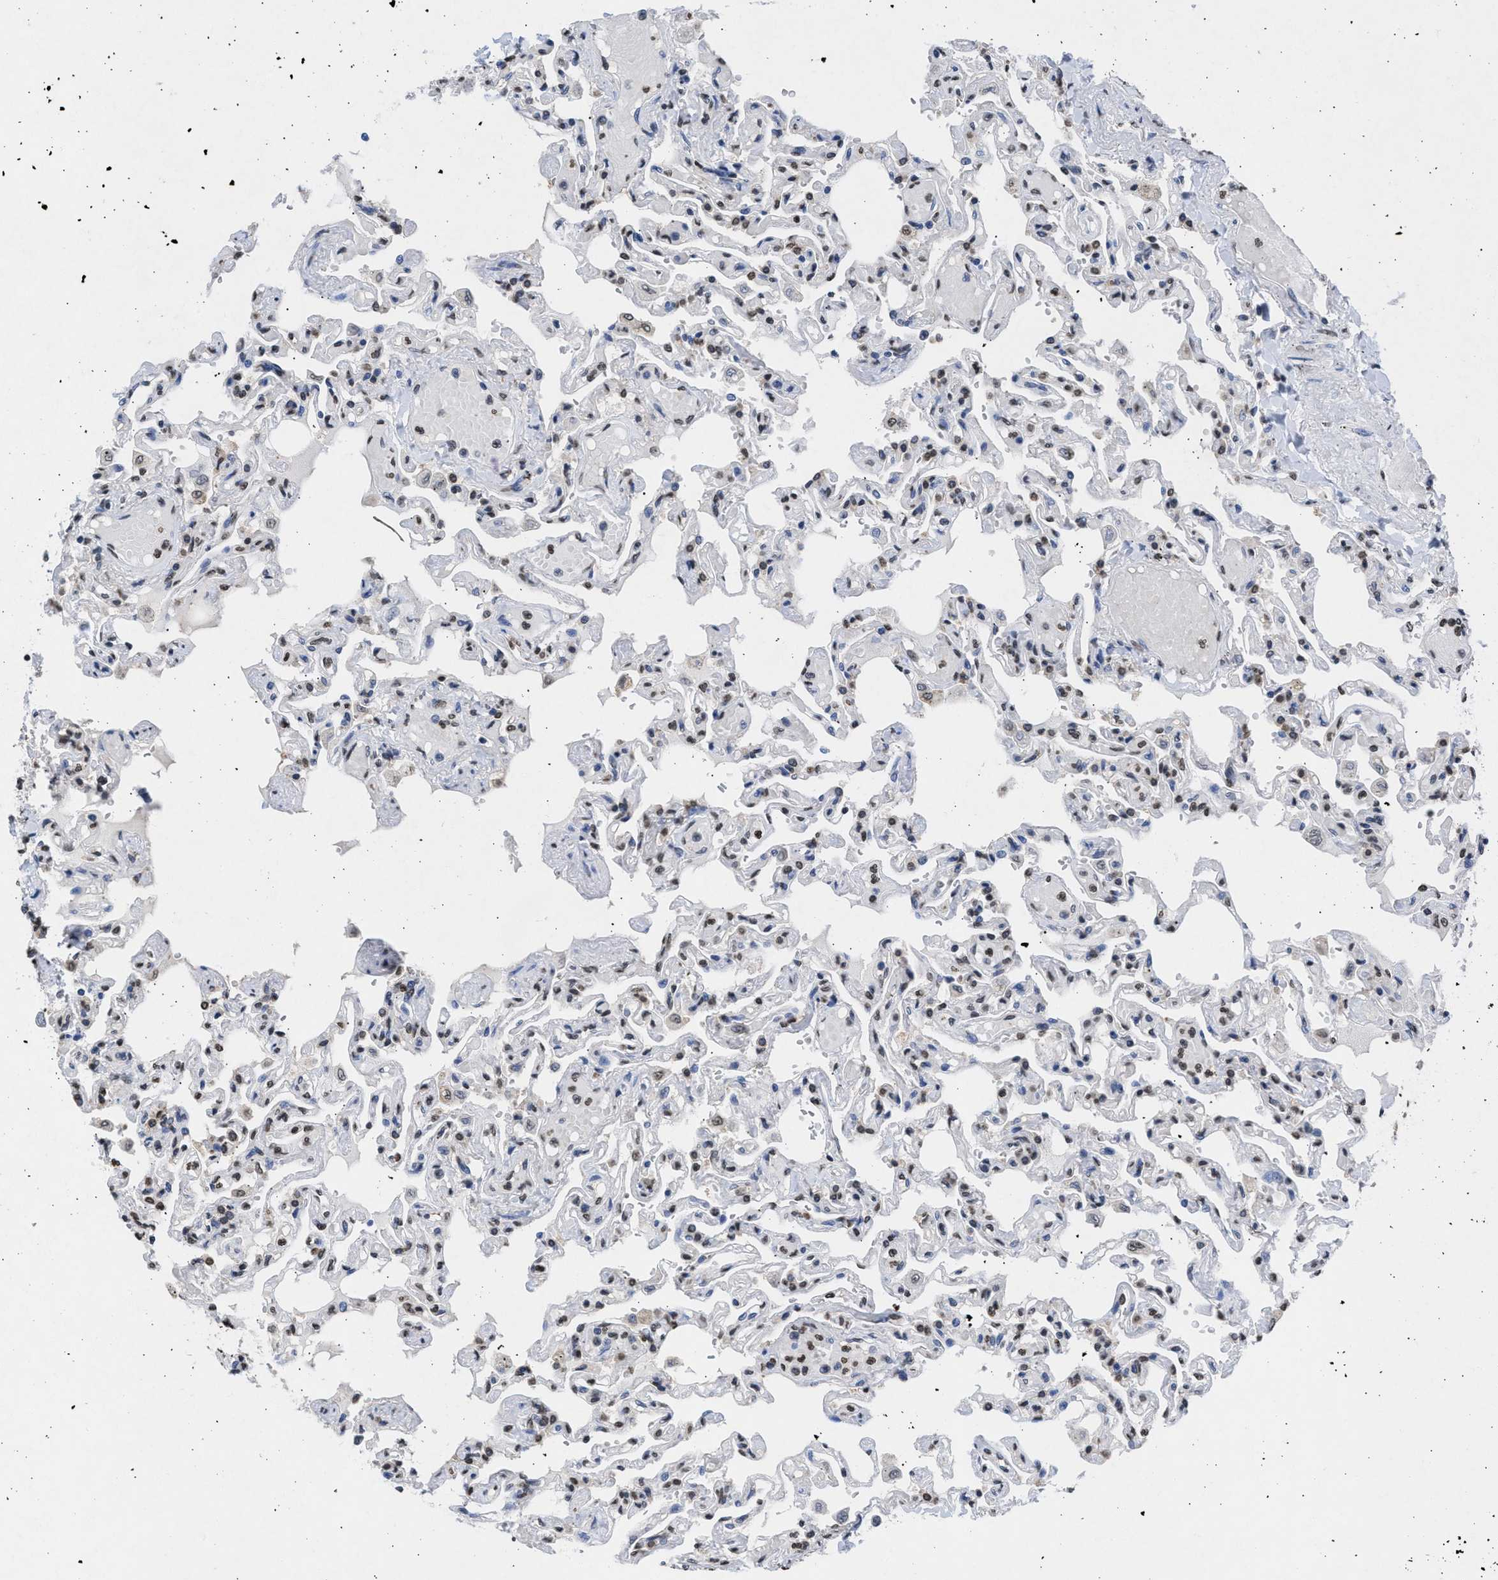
{"staining": {"intensity": "moderate", "quantity": "25%-75%", "location": "nuclear"}, "tissue": "lung", "cell_type": "Alveolar cells", "image_type": "normal", "snomed": [{"axis": "morphology", "description": "Normal tissue, NOS"}, {"axis": "topography", "description": "Lung"}], "caption": "Human lung stained for a protein (brown) displays moderate nuclear positive staining in about 25%-75% of alveolar cells.", "gene": "NUP35", "patient": {"sex": "male", "age": 21}}